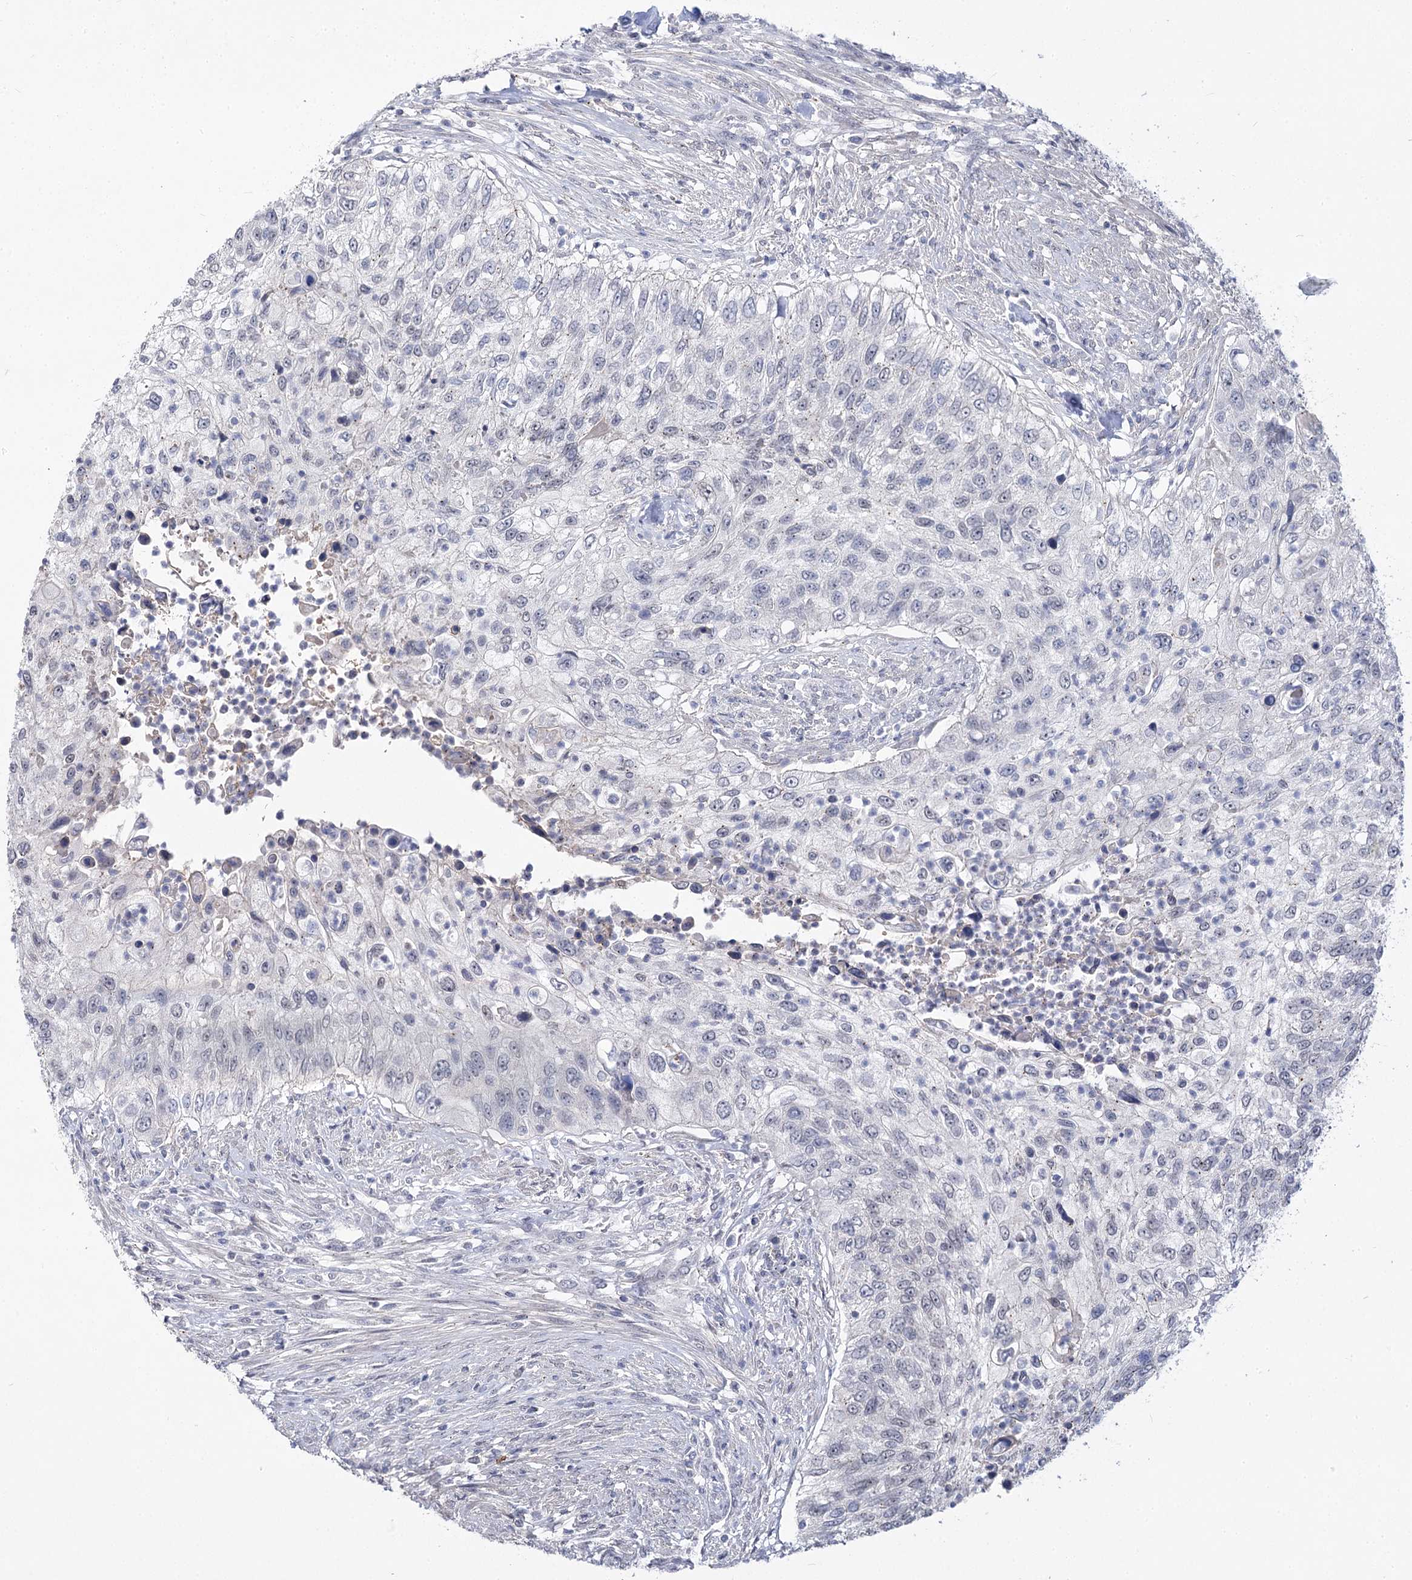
{"staining": {"intensity": "negative", "quantity": "none", "location": "none"}, "tissue": "urothelial cancer", "cell_type": "Tumor cells", "image_type": "cancer", "snomed": [{"axis": "morphology", "description": "Urothelial carcinoma, High grade"}, {"axis": "topography", "description": "Urinary bladder"}], "caption": "This is an immunohistochemistry (IHC) photomicrograph of urothelial cancer. There is no positivity in tumor cells.", "gene": "ATP10B", "patient": {"sex": "female", "age": 60}}